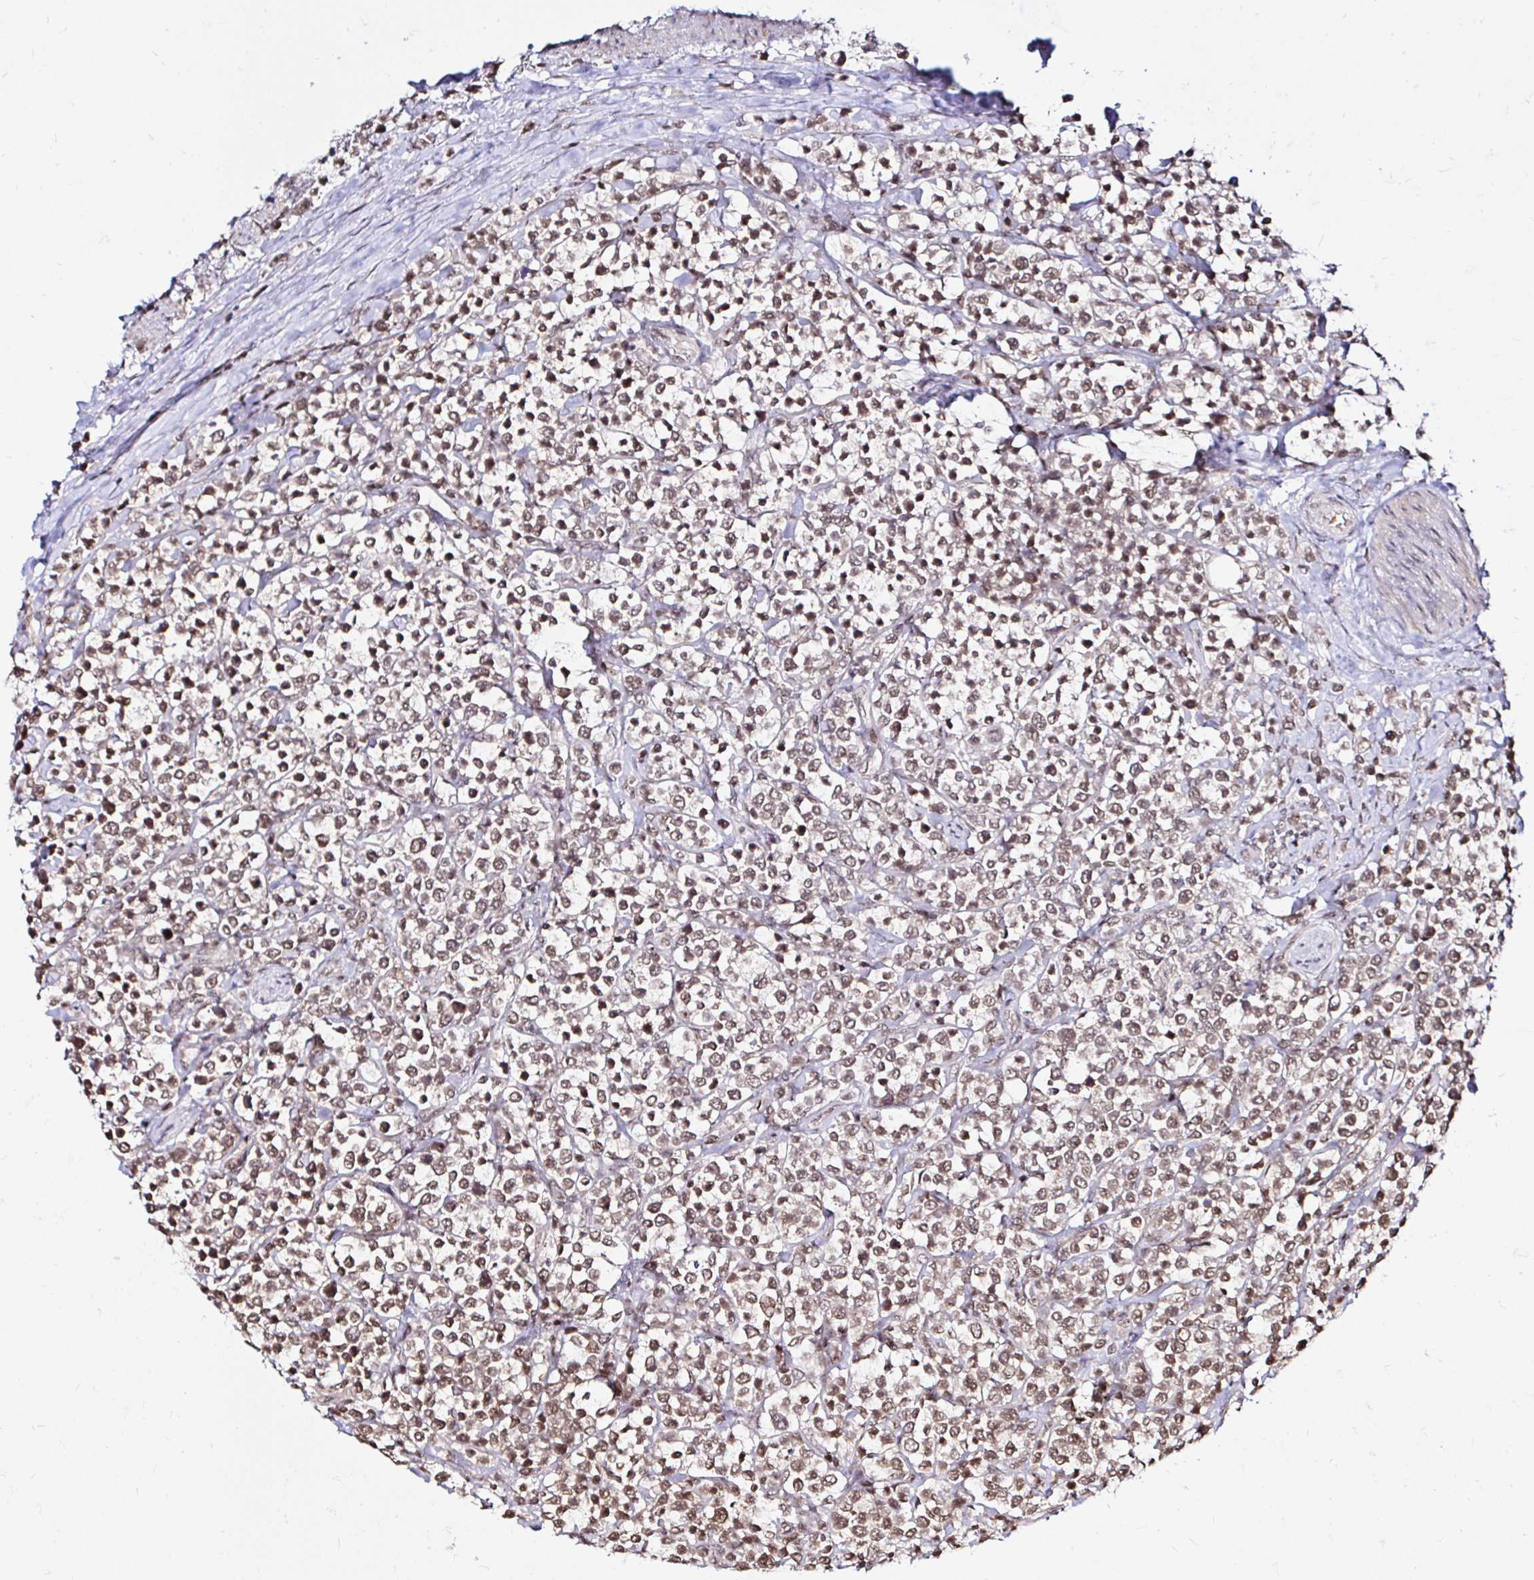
{"staining": {"intensity": "moderate", "quantity": ">75%", "location": "nuclear"}, "tissue": "lymphoma", "cell_type": "Tumor cells", "image_type": "cancer", "snomed": [{"axis": "morphology", "description": "Malignant lymphoma, non-Hodgkin's type, High grade"}, {"axis": "topography", "description": "Soft tissue"}], "caption": "Moderate nuclear expression for a protein is seen in about >75% of tumor cells of high-grade malignant lymphoma, non-Hodgkin's type using IHC.", "gene": "SNRPC", "patient": {"sex": "female", "age": 56}}